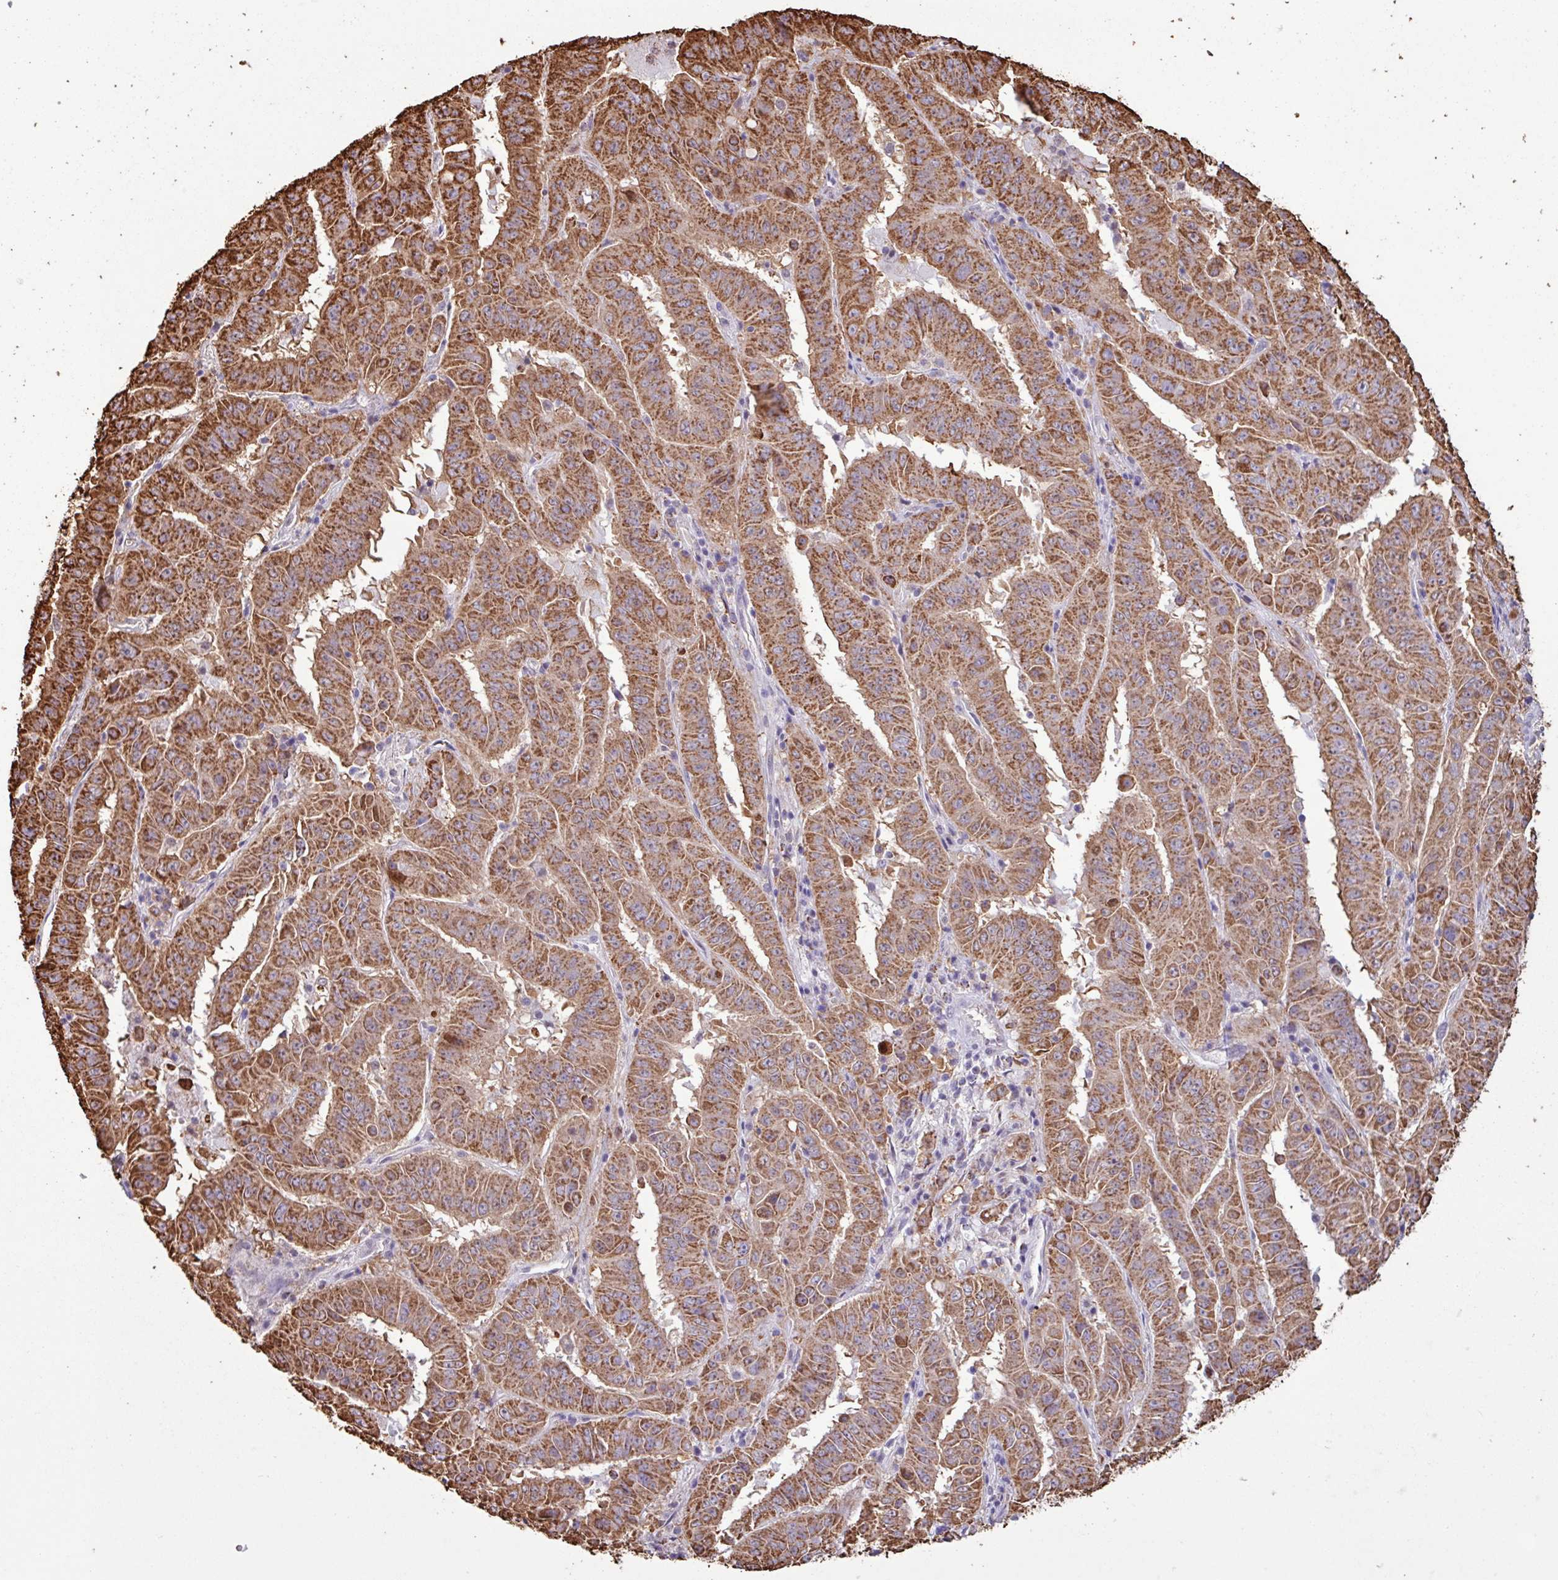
{"staining": {"intensity": "strong", "quantity": ">75%", "location": "cytoplasmic/membranous"}, "tissue": "pancreatic cancer", "cell_type": "Tumor cells", "image_type": "cancer", "snomed": [{"axis": "morphology", "description": "Adenocarcinoma, NOS"}, {"axis": "topography", "description": "Pancreas"}], "caption": "Human pancreatic adenocarcinoma stained with a brown dye exhibits strong cytoplasmic/membranous positive expression in approximately >75% of tumor cells.", "gene": "ALG8", "patient": {"sex": "male", "age": 63}}